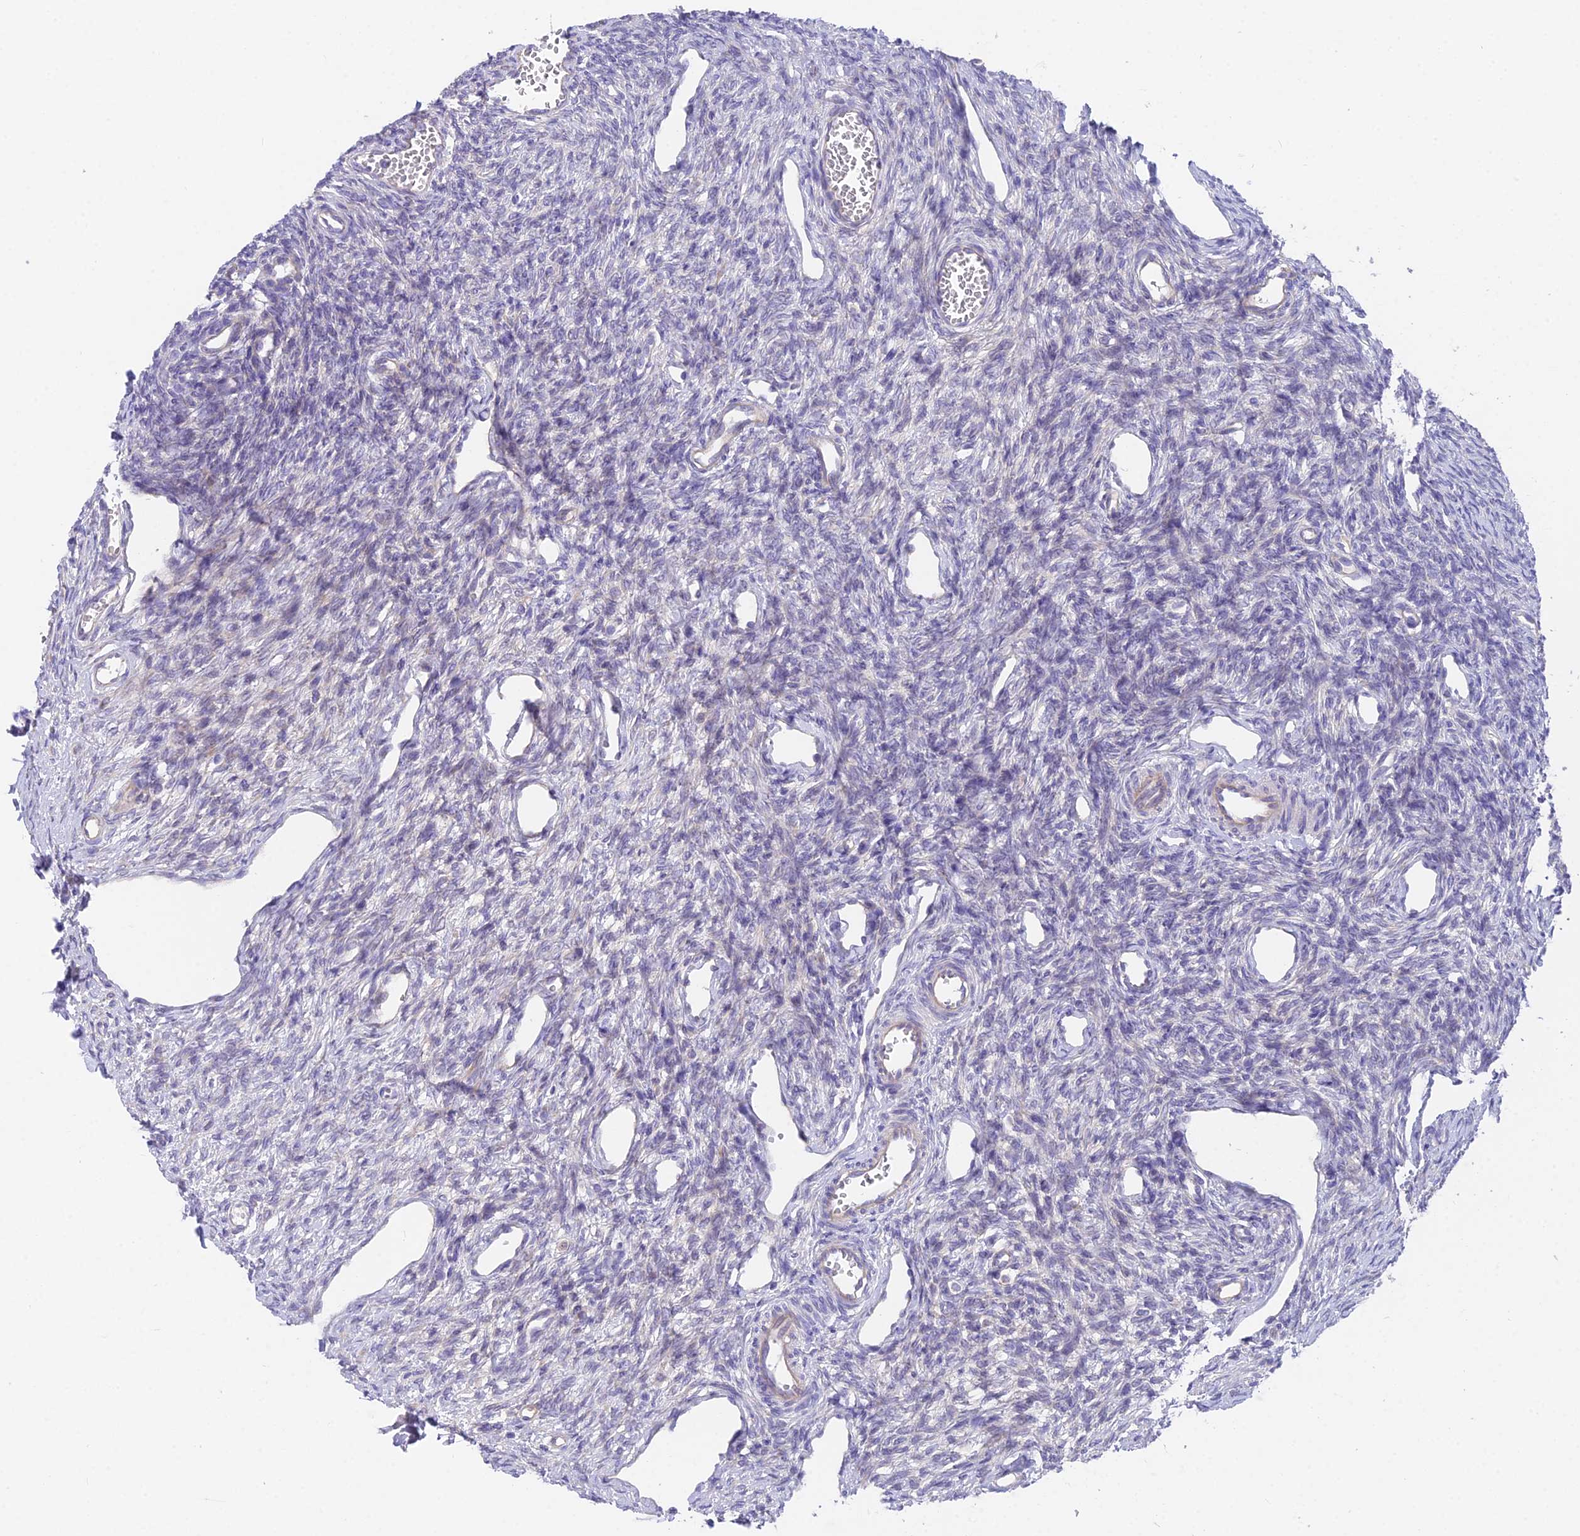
{"staining": {"intensity": "negative", "quantity": "none", "location": "none"}, "tissue": "ovary", "cell_type": "Ovarian stroma cells", "image_type": "normal", "snomed": [{"axis": "morphology", "description": "Normal tissue, NOS"}, {"axis": "morphology", "description": "Cyst, NOS"}, {"axis": "topography", "description": "Ovary"}], "caption": "A high-resolution photomicrograph shows immunohistochemistry staining of unremarkable ovary, which demonstrates no significant positivity in ovarian stroma cells.", "gene": "FAM168B", "patient": {"sex": "female", "age": 33}}